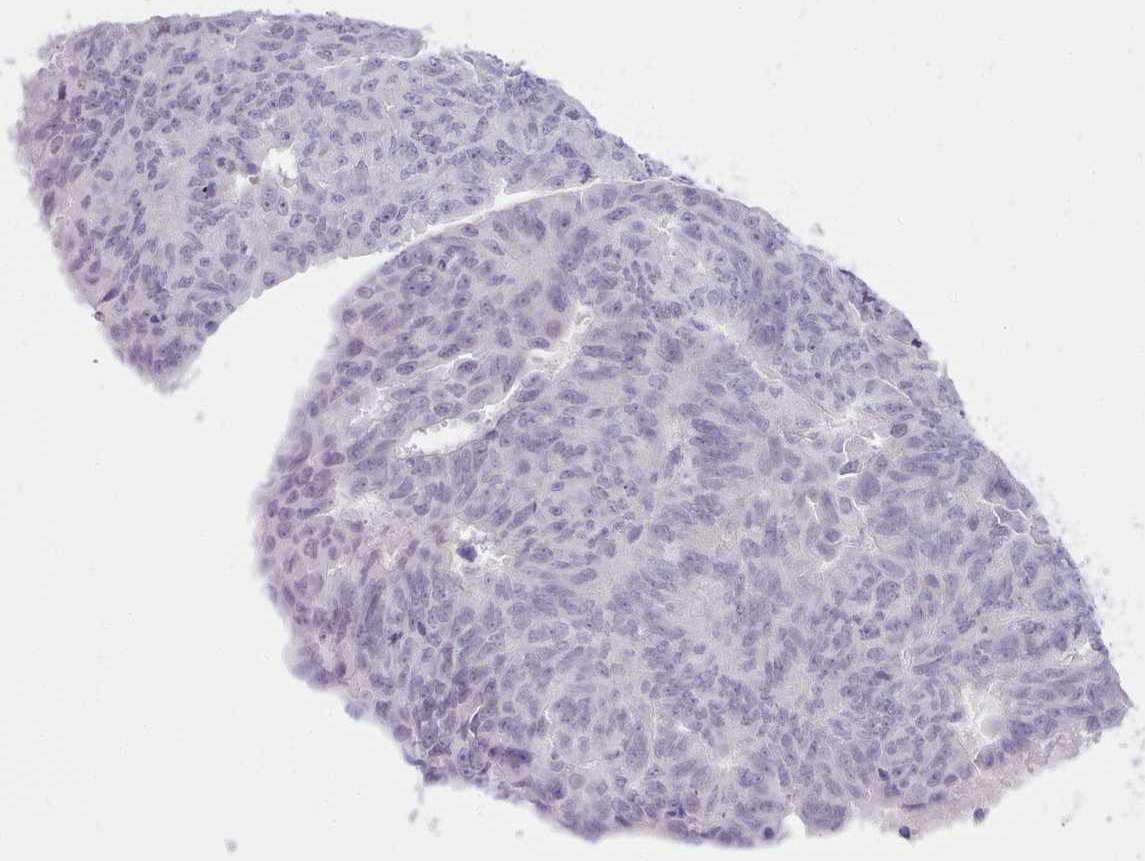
{"staining": {"intensity": "negative", "quantity": "none", "location": "none"}, "tissue": "endometrial cancer", "cell_type": "Tumor cells", "image_type": "cancer", "snomed": [{"axis": "morphology", "description": "Adenocarcinoma, NOS"}, {"axis": "topography", "description": "Endometrium"}], "caption": "The image reveals no staining of tumor cells in endometrial adenocarcinoma. The staining was performed using DAB (3,3'-diaminobenzidine) to visualize the protein expression in brown, while the nuclei were stained in blue with hematoxylin (Magnification: 20x).", "gene": "LRRC37A", "patient": {"sex": "female", "age": 32}}